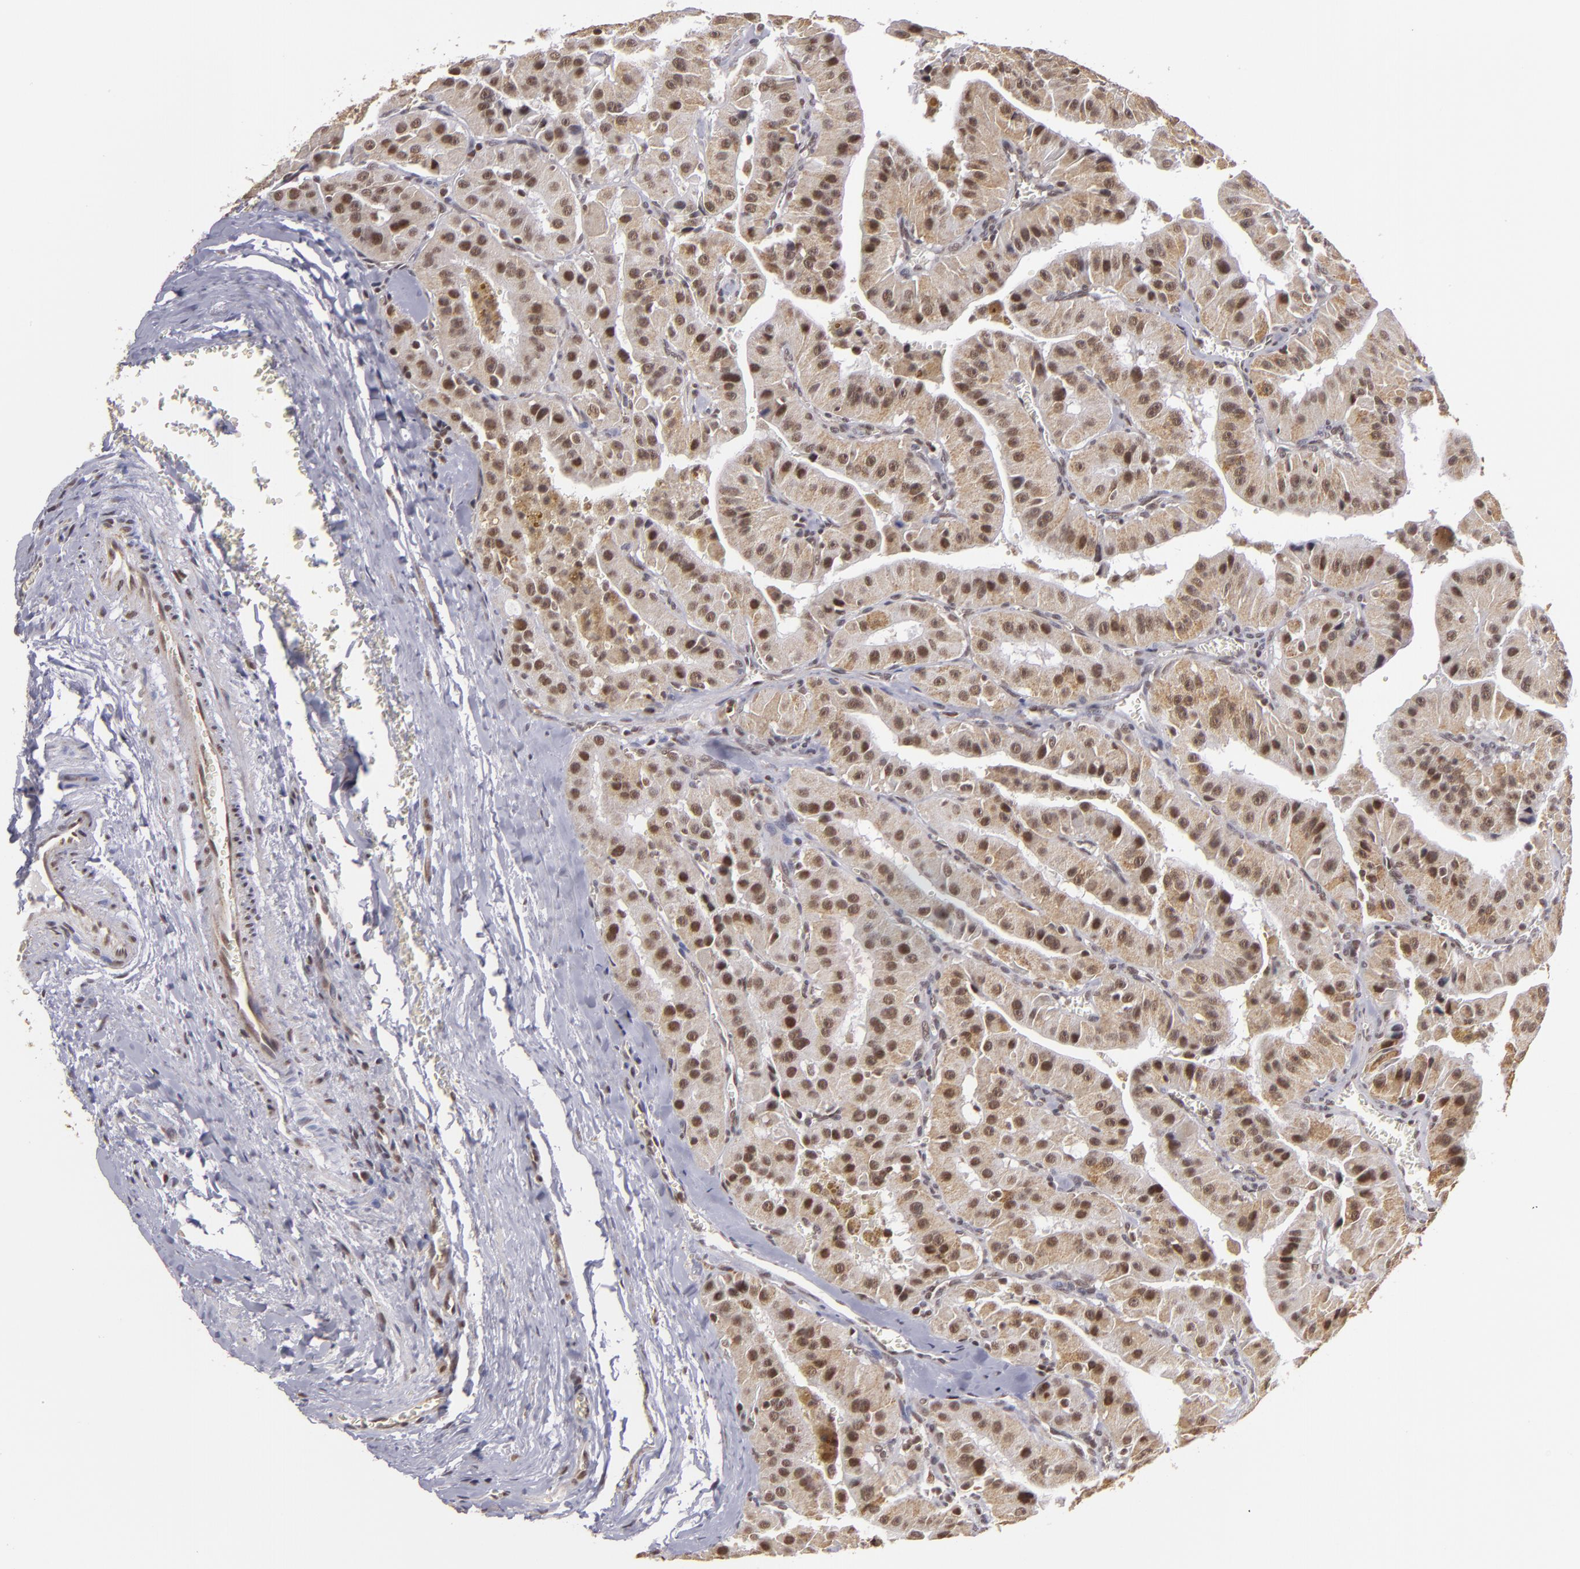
{"staining": {"intensity": "strong", "quantity": "25%-75%", "location": "nuclear"}, "tissue": "thyroid cancer", "cell_type": "Tumor cells", "image_type": "cancer", "snomed": [{"axis": "morphology", "description": "Carcinoma, NOS"}, {"axis": "topography", "description": "Thyroid gland"}], "caption": "Tumor cells show high levels of strong nuclear expression in approximately 25%-75% of cells in thyroid cancer (carcinoma).", "gene": "MXD1", "patient": {"sex": "male", "age": 76}}